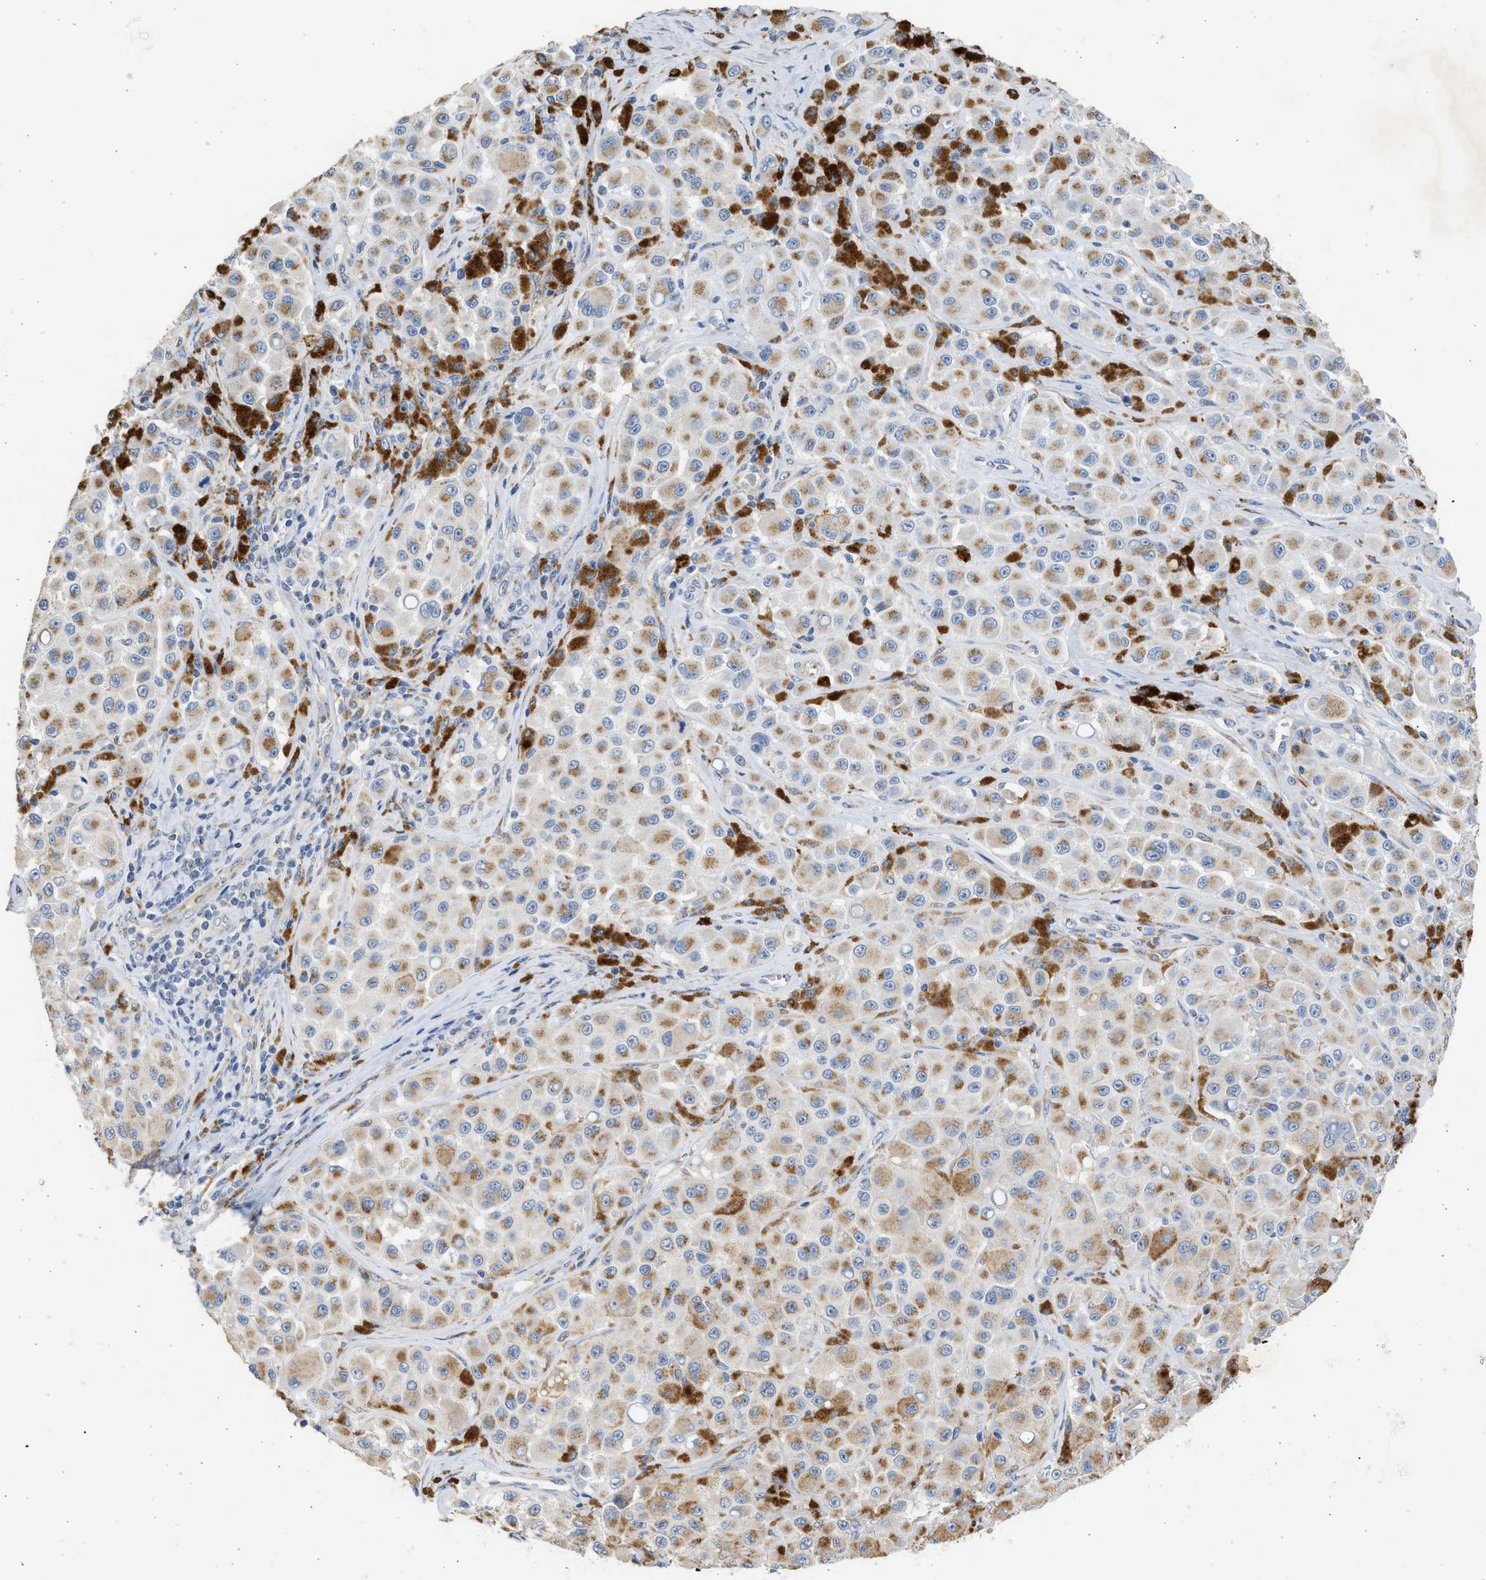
{"staining": {"intensity": "moderate", "quantity": ">75%", "location": "cytoplasmic/membranous"}, "tissue": "melanoma", "cell_type": "Tumor cells", "image_type": "cancer", "snomed": [{"axis": "morphology", "description": "Malignant melanoma, NOS"}, {"axis": "topography", "description": "Skin"}], "caption": "Tumor cells show moderate cytoplasmic/membranous positivity in about >75% of cells in melanoma.", "gene": "IPO8", "patient": {"sex": "male", "age": 84}}